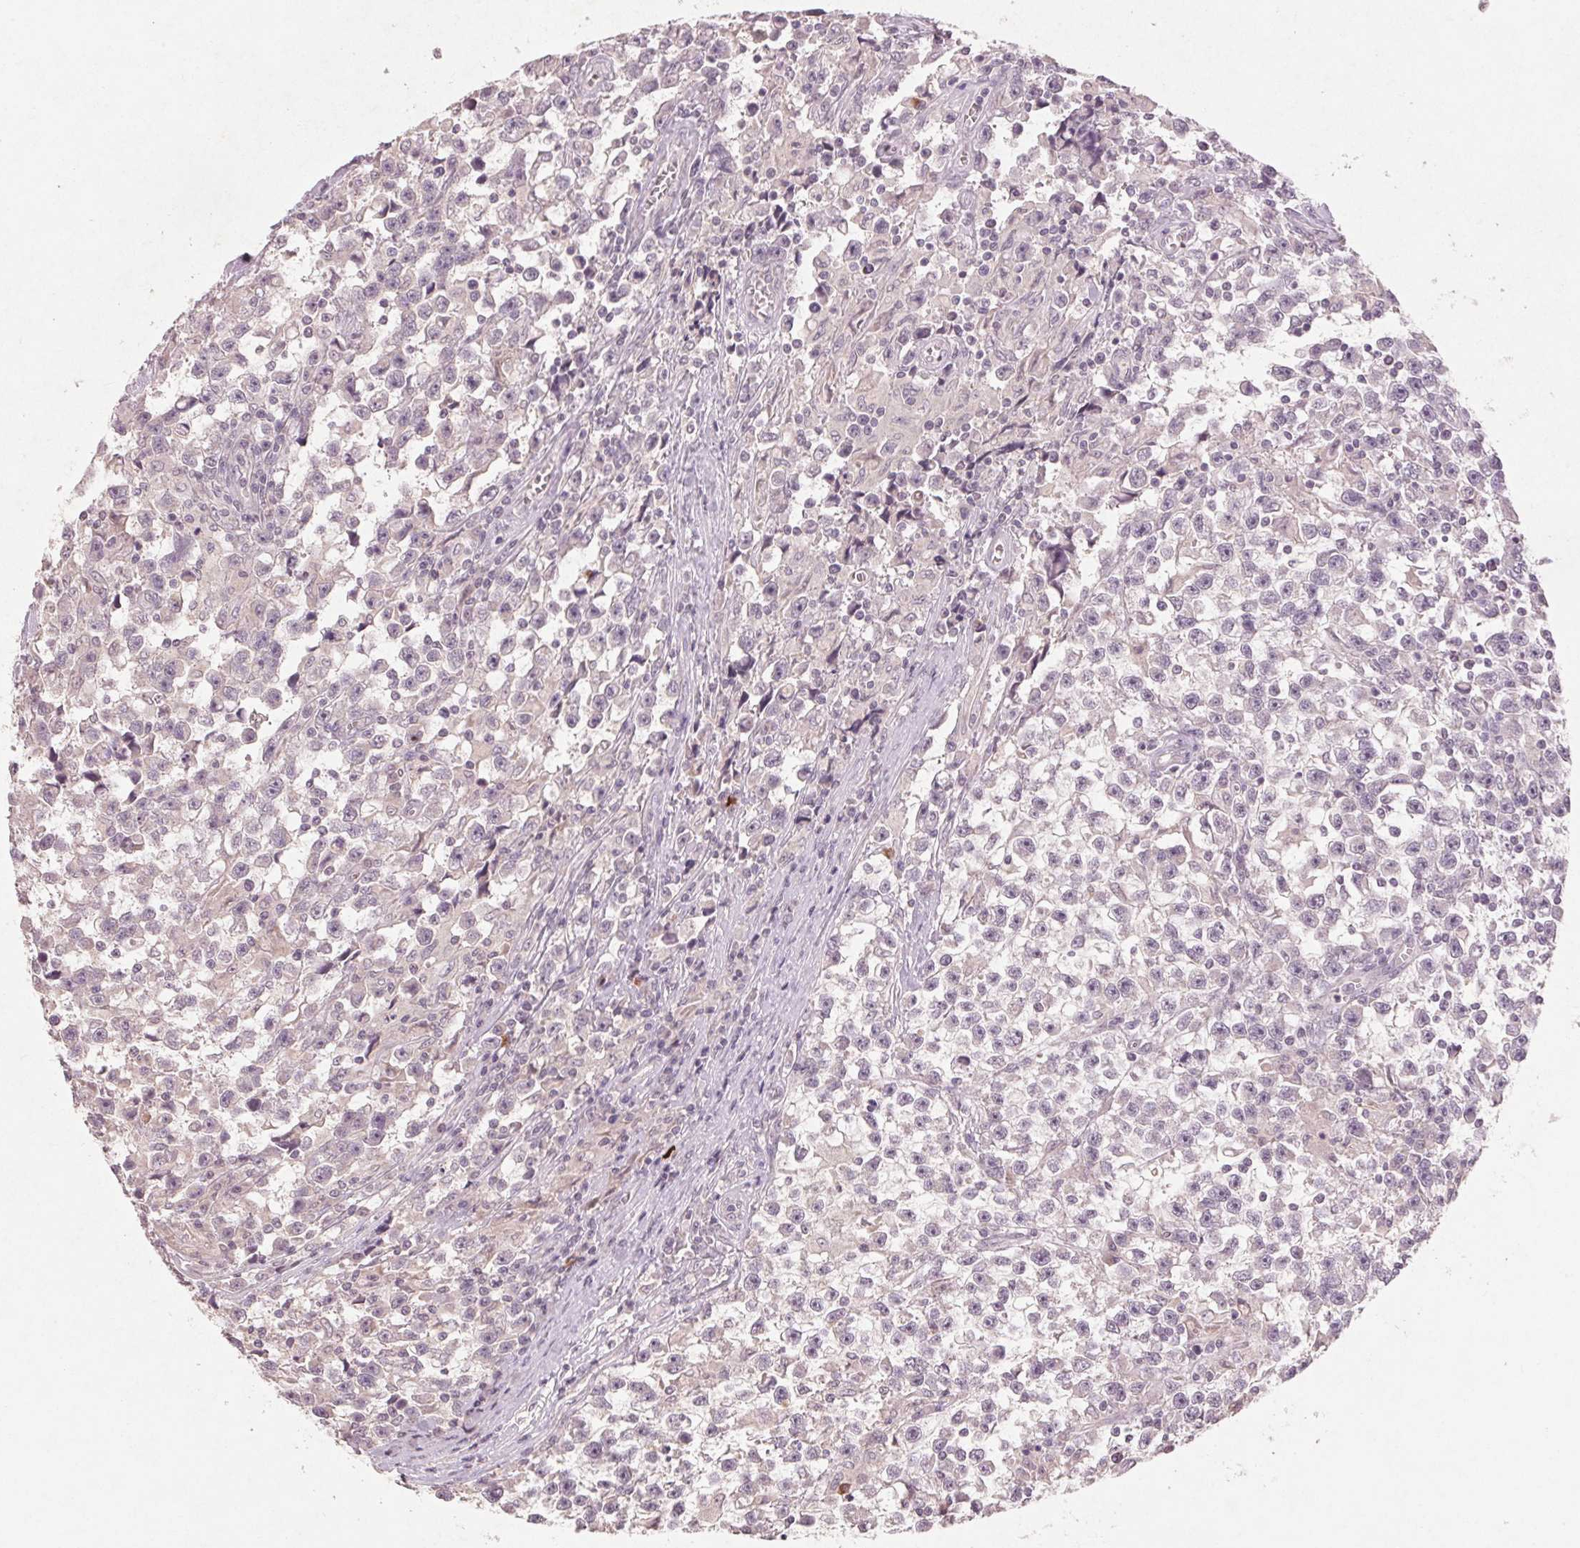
{"staining": {"intensity": "negative", "quantity": "none", "location": "none"}, "tissue": "testis cancer", "cell_type": "Tumor cells", "image_type": "cancer", "snomed": [{"axis": "morphology", "description": "Seminoma, NOS"}, {"axis": "topography", "description": "Testis"}], "caption": "Tumor cells show no significant protein expression in testis cancer. Brightfield microscopy of IHC stained with DAB (3,3'-diaminobenzidine) (brown) and hematoxylin (blue), captured at high magnification.", "gene": "KLRC3", "patient": {"sex": "male", "age": 31}}